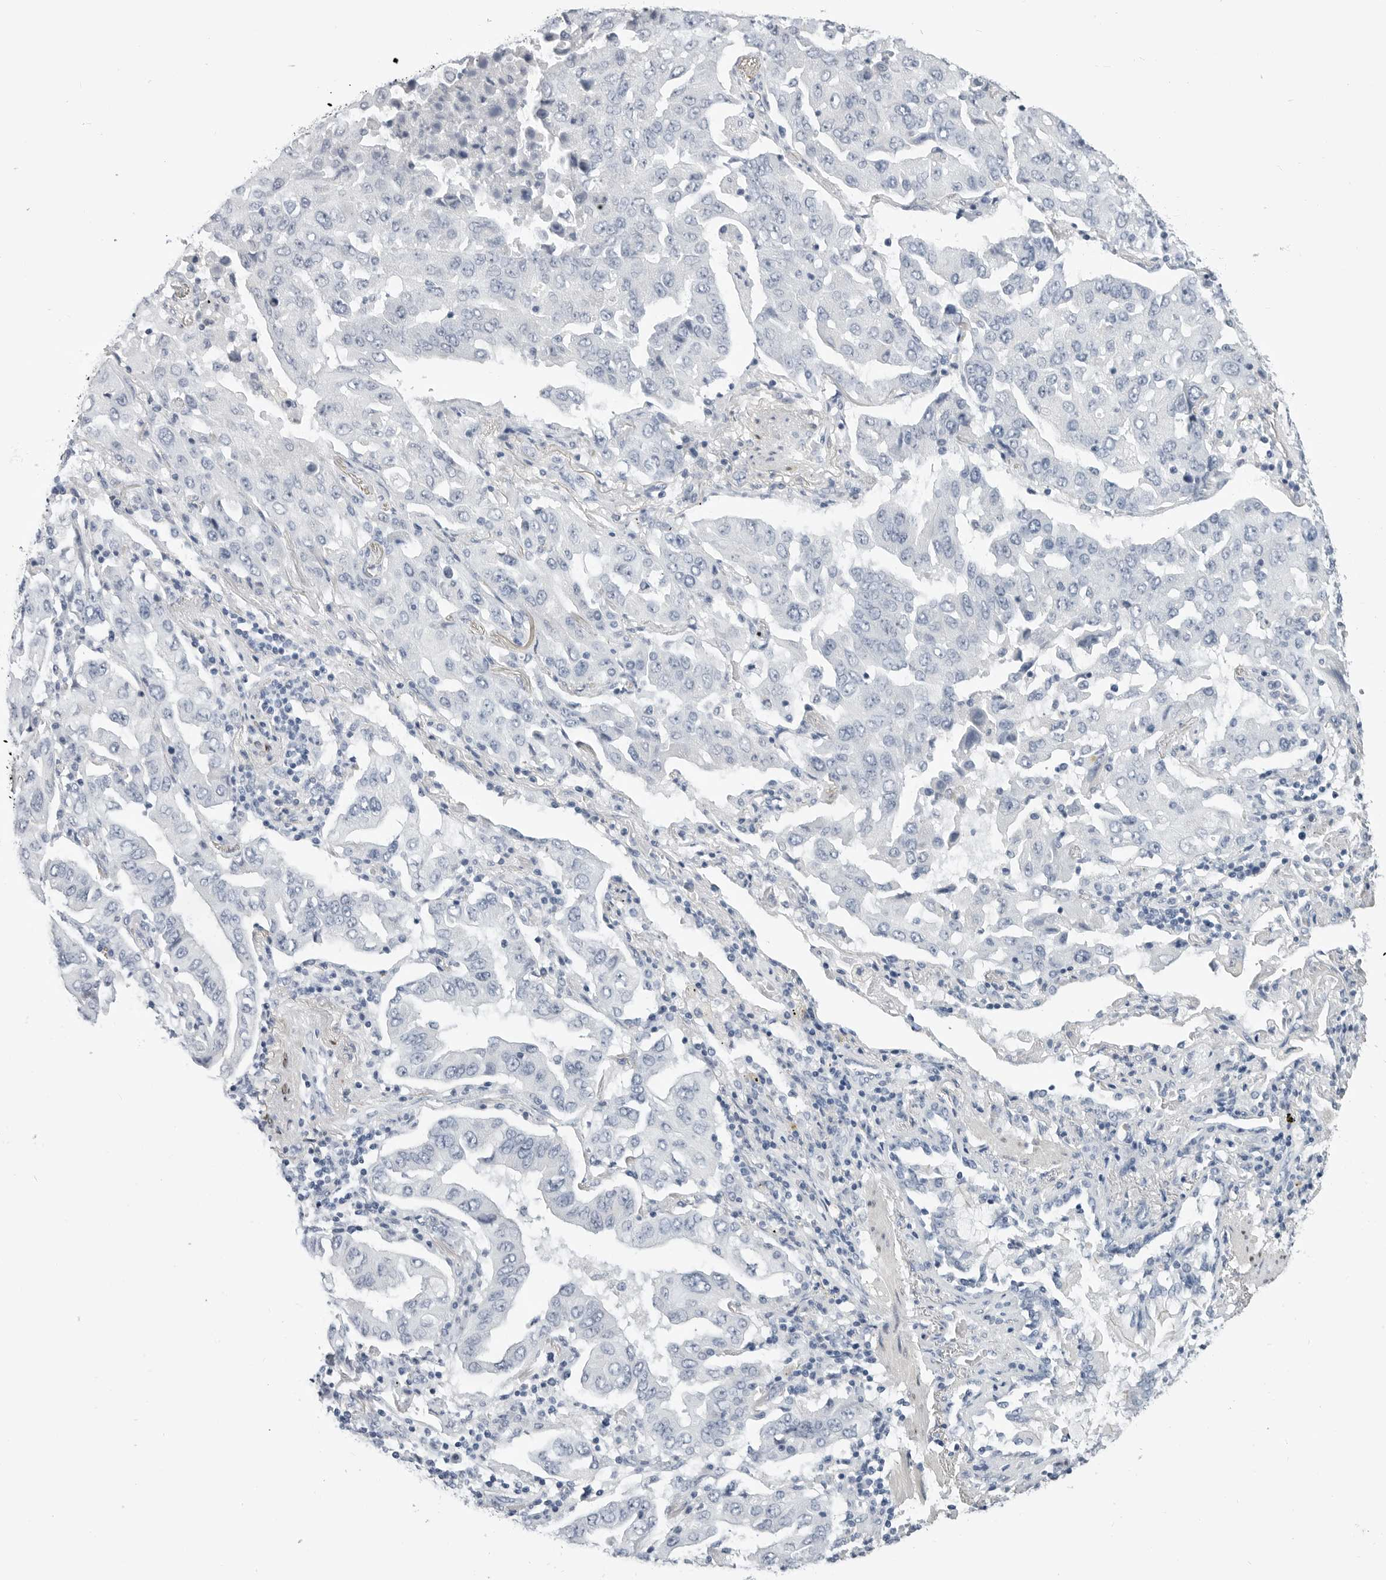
{"staining": {"intensity": "negative", "quantity": "none", "location": "none"}, "tissue": "lung cancer", "cell_type": "Tumor cells", "image_type": "cancer", "snomed": [{"axis": "morphology", "description": "Adenocarcinoma, NOS"}, {"axis": "topography", "description": "Lung"}], "caption": "DAB (3,3'-diaminobenzidine) immunohistochemical staining of human lung adenocarcinoma reveals no significant staining in tumor cells.", "gene": "PLN", "patient": {"sex": "female", "age": 65}}